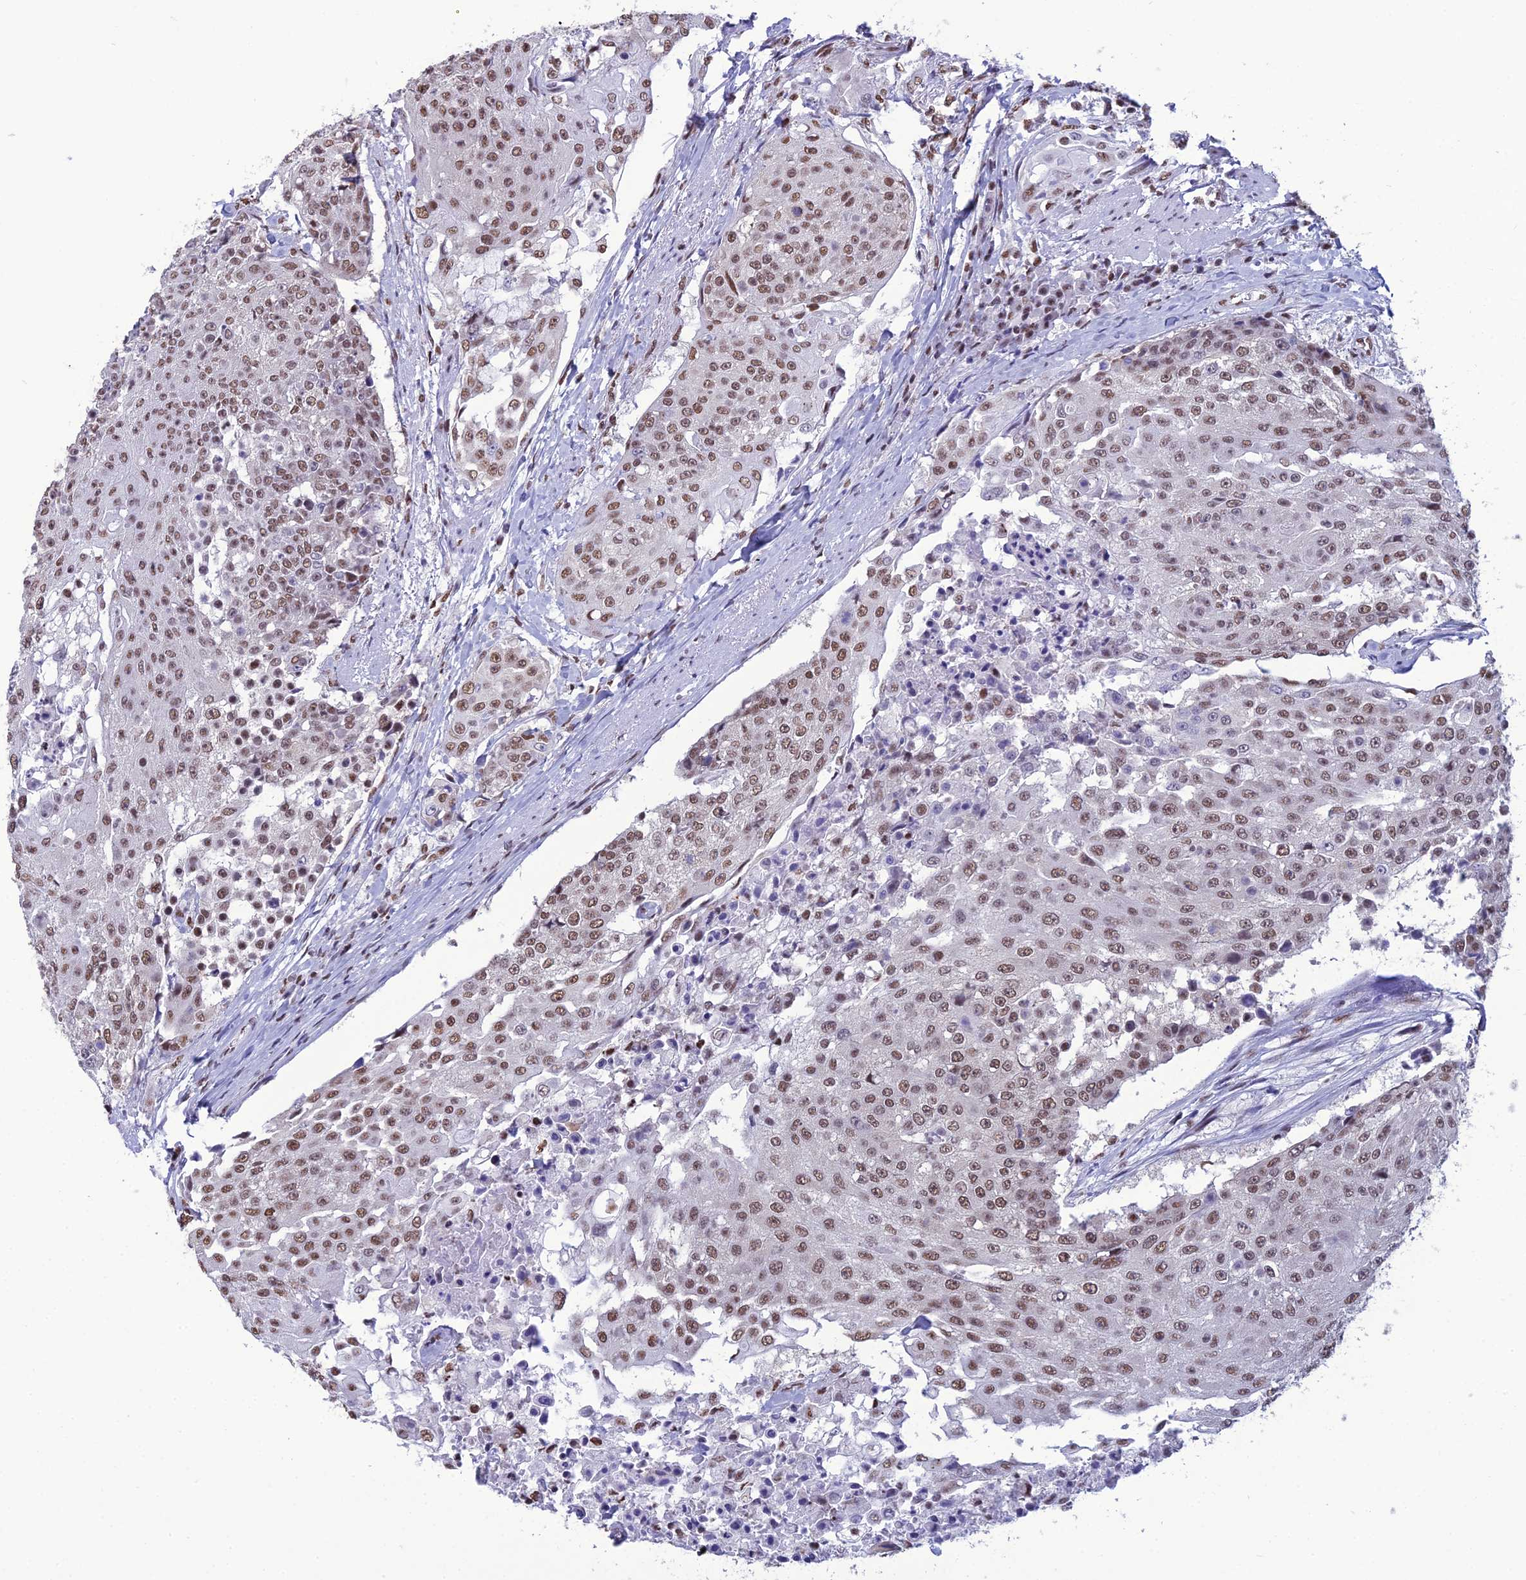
{"staining": {"intensity": "moderate", "quantity": ">75%", "location": "nuclear"}, "tissue": "urothelial cancer", "cell_type": "Tumor cells", "image_type": "cancer", "snomed": [{"axis": "morphology", "description": "Urothelial carcinoma, High grade"}, {"axis": "topography", "description": "Urinary bladder"}], "caption": "High-grade urothelial carcinoma stained with immunohistochemistry displays moderate nuclear positivity in approximately >75% of tumor cells.", "gene": "PRAMEF12", "patient": {"sex": "female", "age": 63}}